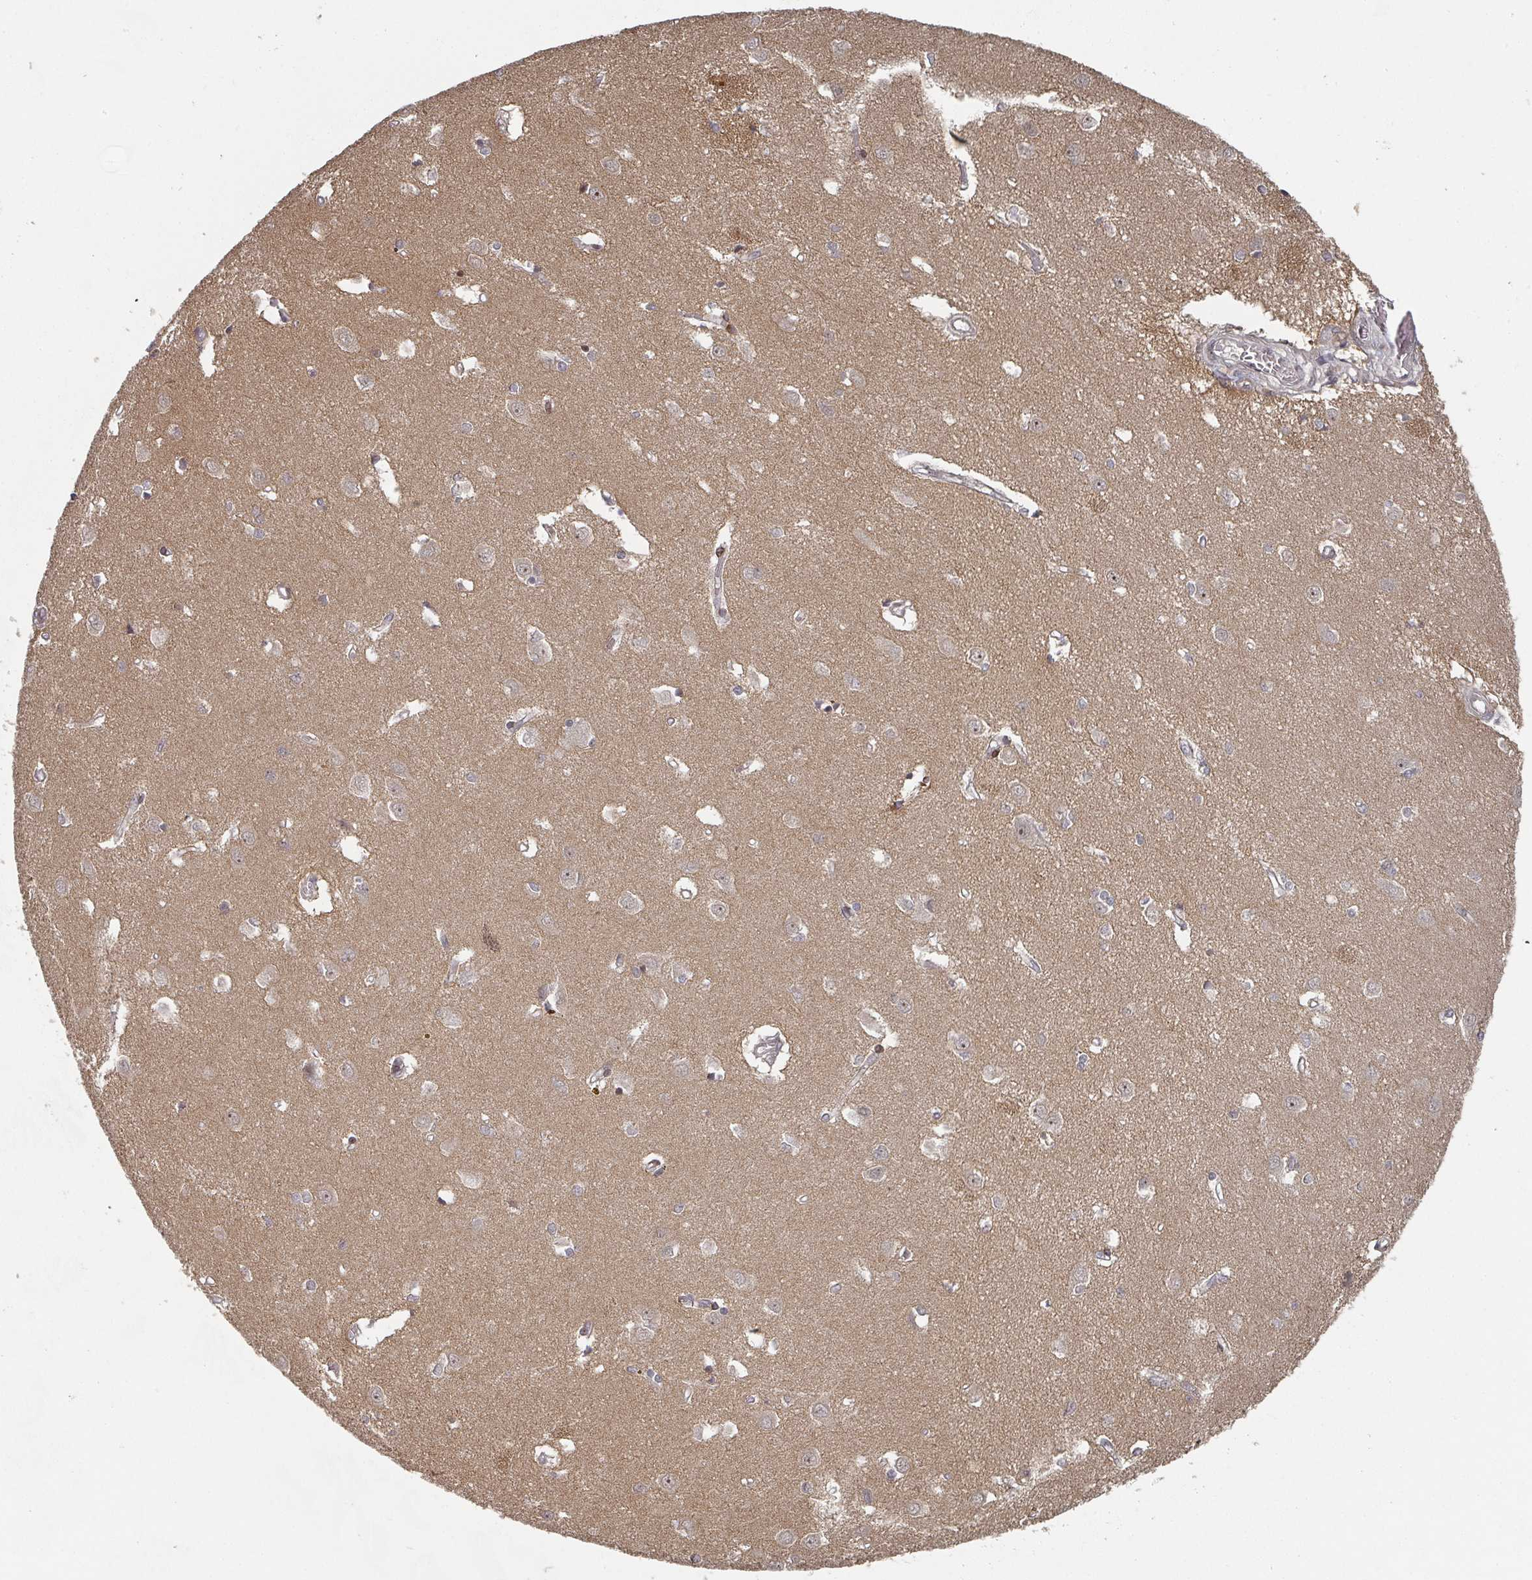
{"staining": {"intensity": "moderate", "quantity": "<25%", "location": "nuclear"}, "tissue": "caudate", "cell_type": "Glial cells", "image_type": "normal", "snomed": [{"axis": "morphology", "description": "Normal tissue, NOS"}, {"axis": "topography", "description": "Lateral ventricle wall"}], "caption": "Immunohistochemistry (IHC) histopathology image of normal caudate: caudate stained using immunohistochemistry (IHC) exhibits low levels of moderate protein expression localized specifically in the nuclear of glial cells, appearing as a nuclear brown color.", "gene": "KIF1C", "patient": {"sex": "male", "age": 37}}